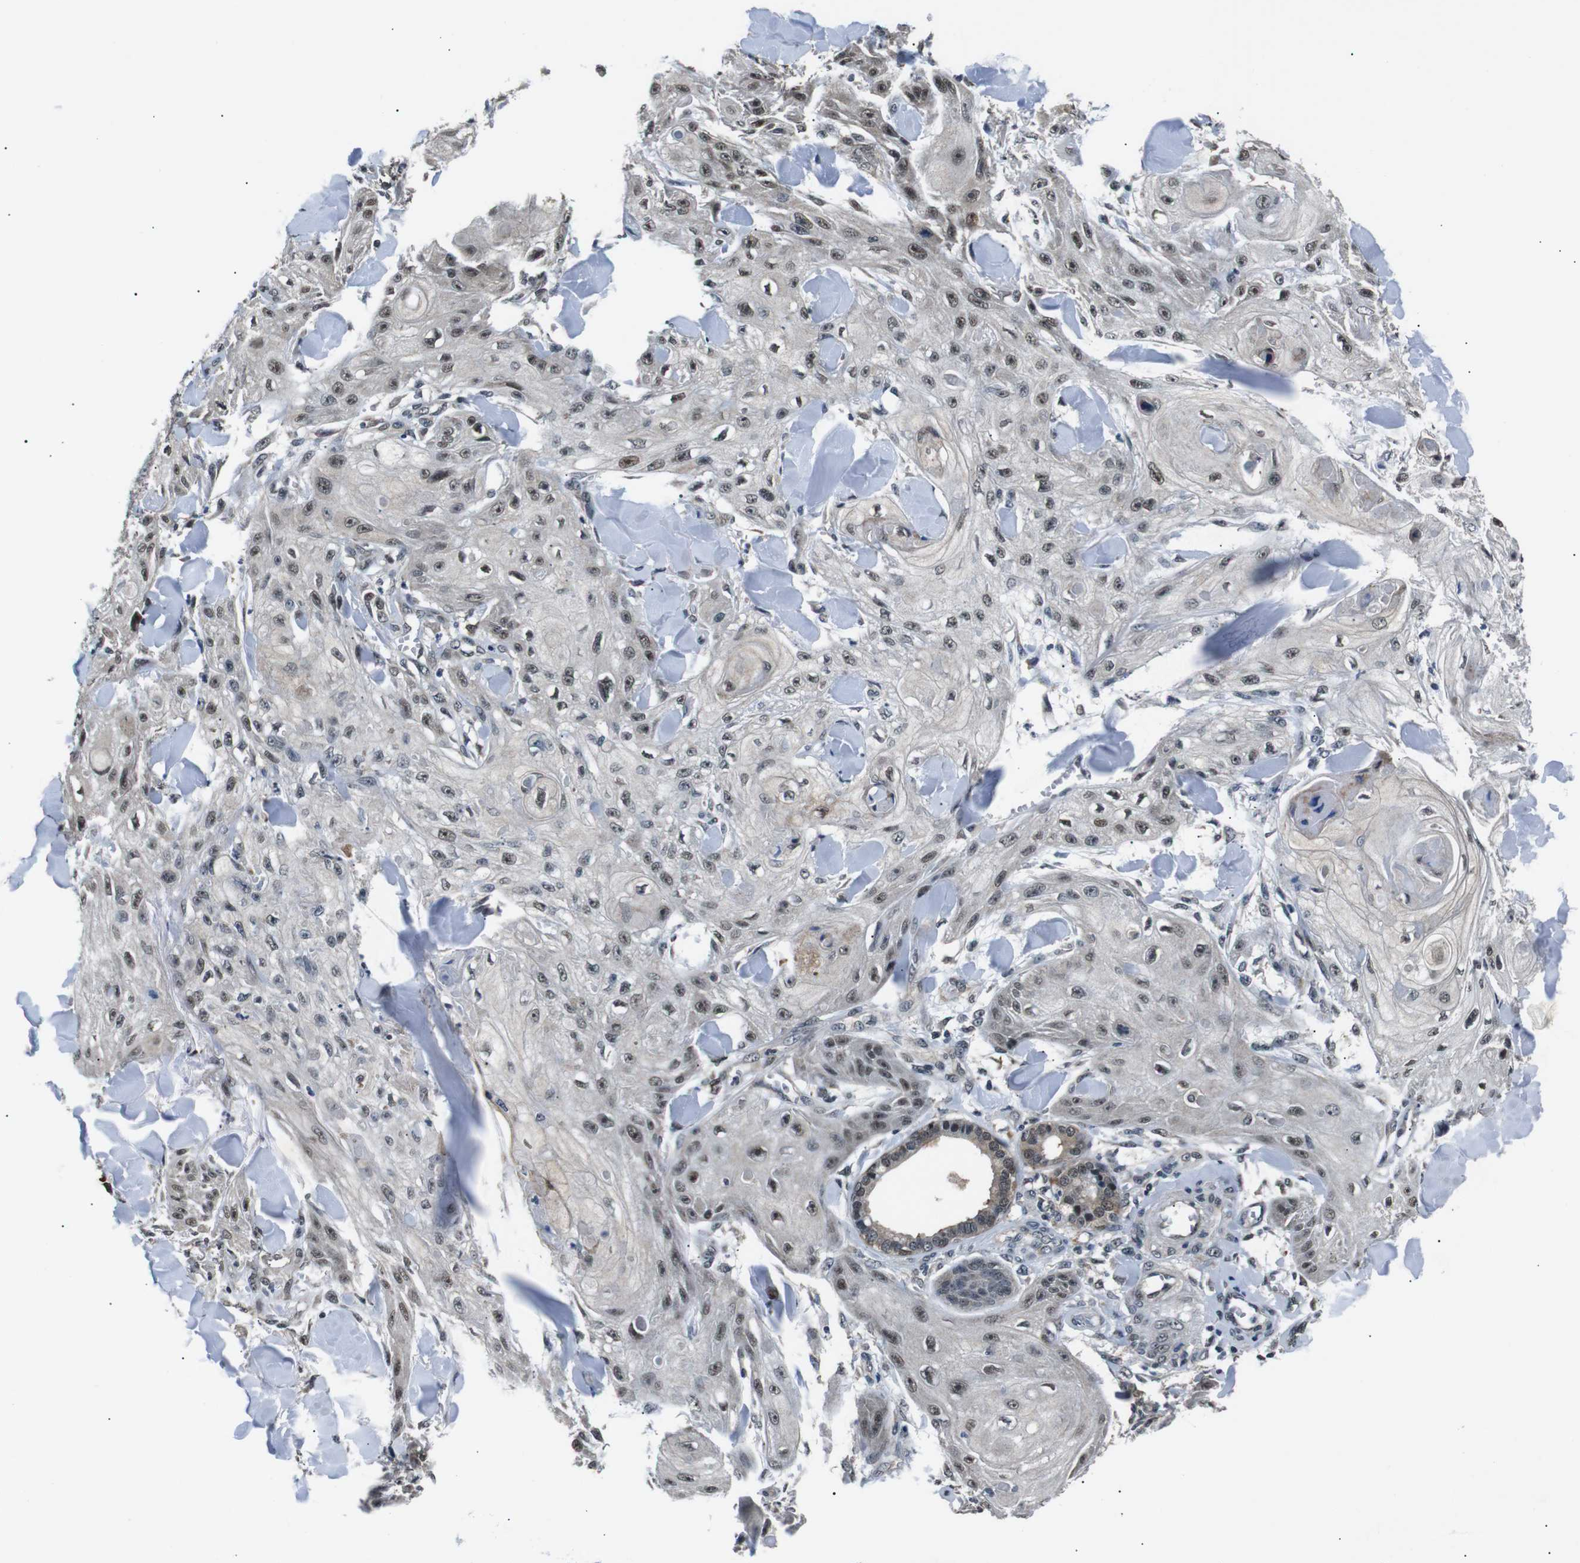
{"staining": {"intensity": "moderate", "quantity": ">75%", "location": "nuclear"}, "tissue": "skin cancer", "cell_type": "Tumor cells", "image_type": "cancer", "snomed": [{"axis": "morphology", "description": "Squamous cell carcinoma, NOS"}, {"axis": "topography", "description": "Skin"}], "caption": "Human skin cancer stained with a protein marker displays moderate staining in tumor cells.", "gene": "SKP1", "patient": {"sex": "male", "age": 74}}